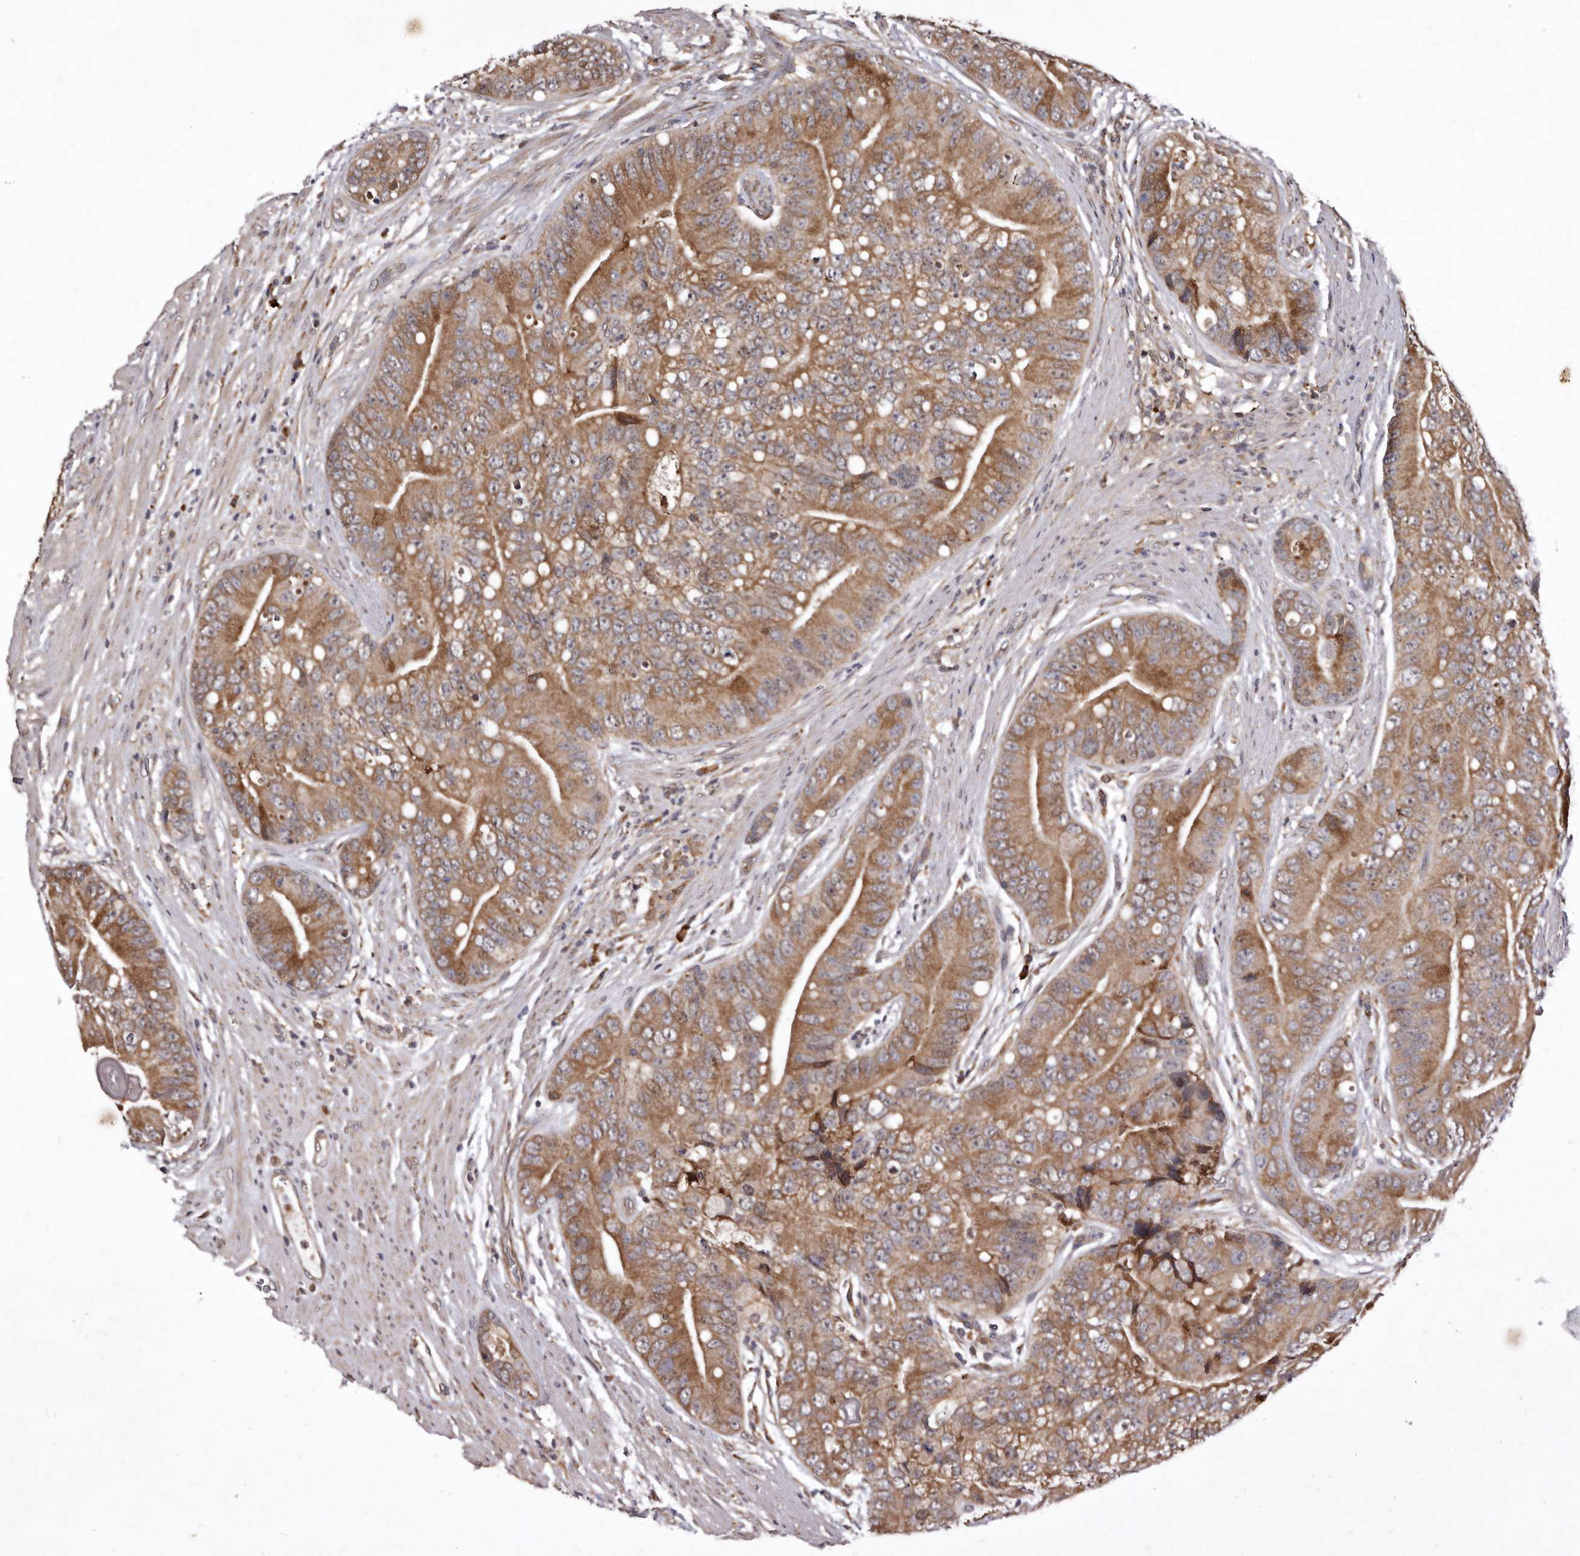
{"staining": {"intensity": "moderate", "quantity": ">75%", "location": "cytoplasmic/membranous"}, "tissue": "prostate cancer", "cell_type": "Tumor cells", "image_type": "cancer", "snomed": [{"axis": "morphology", "description": "Adenocarcinoma, High grade"}, {"axis": "topography", "description": "Prostate"}], "caption": "A photomicrograph showing moderate cytoplasmic/membranous positivity in approximately >75% of tumor cells in prostate high-grade adenocarcinoma, as visualized by brown immunohistochemical staining.", "gene": "RRM2B", "patient": {"sex": "male", "age": 70}}